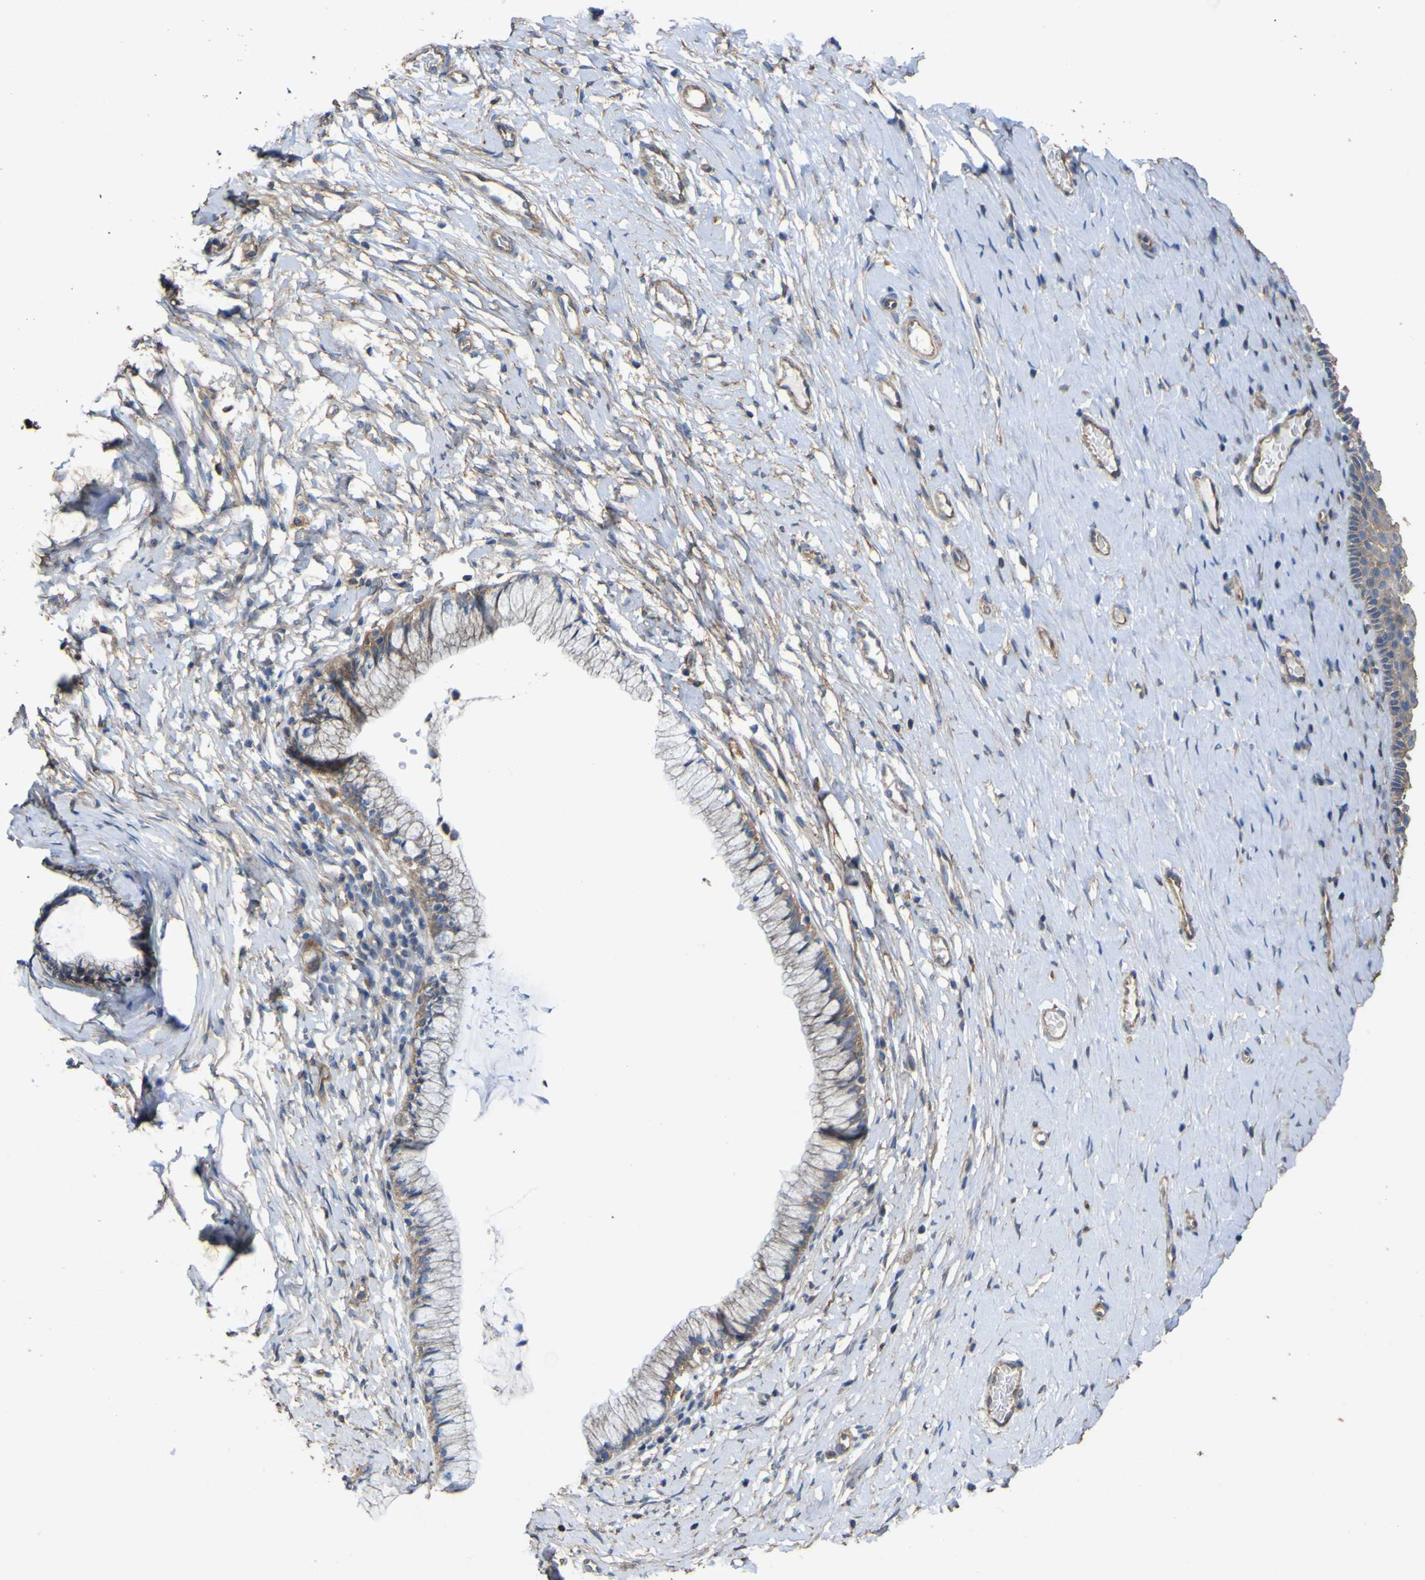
{"staining": {"intensity": "moderate", "quantity": "25%-75%", "location": "cytoplasmic/membranous"}, "tissue": "cervix", "cell_type": "Glandular cells", "image_type": "normal", "snomed": [{"axis": "morphology", "description": "Normal tissue, NOS"}, {"axis": "topography", "description": "Cervix"}], "caption": "An image showing moderate cytoplasmic/membranous staining in approximately 25%-75% of glandular cells in unremarkable cervix, as visualized by brown immunohistochemical staining.", "gene": "TNFSF15", "patient": {"sex": "female", "age": 39}}